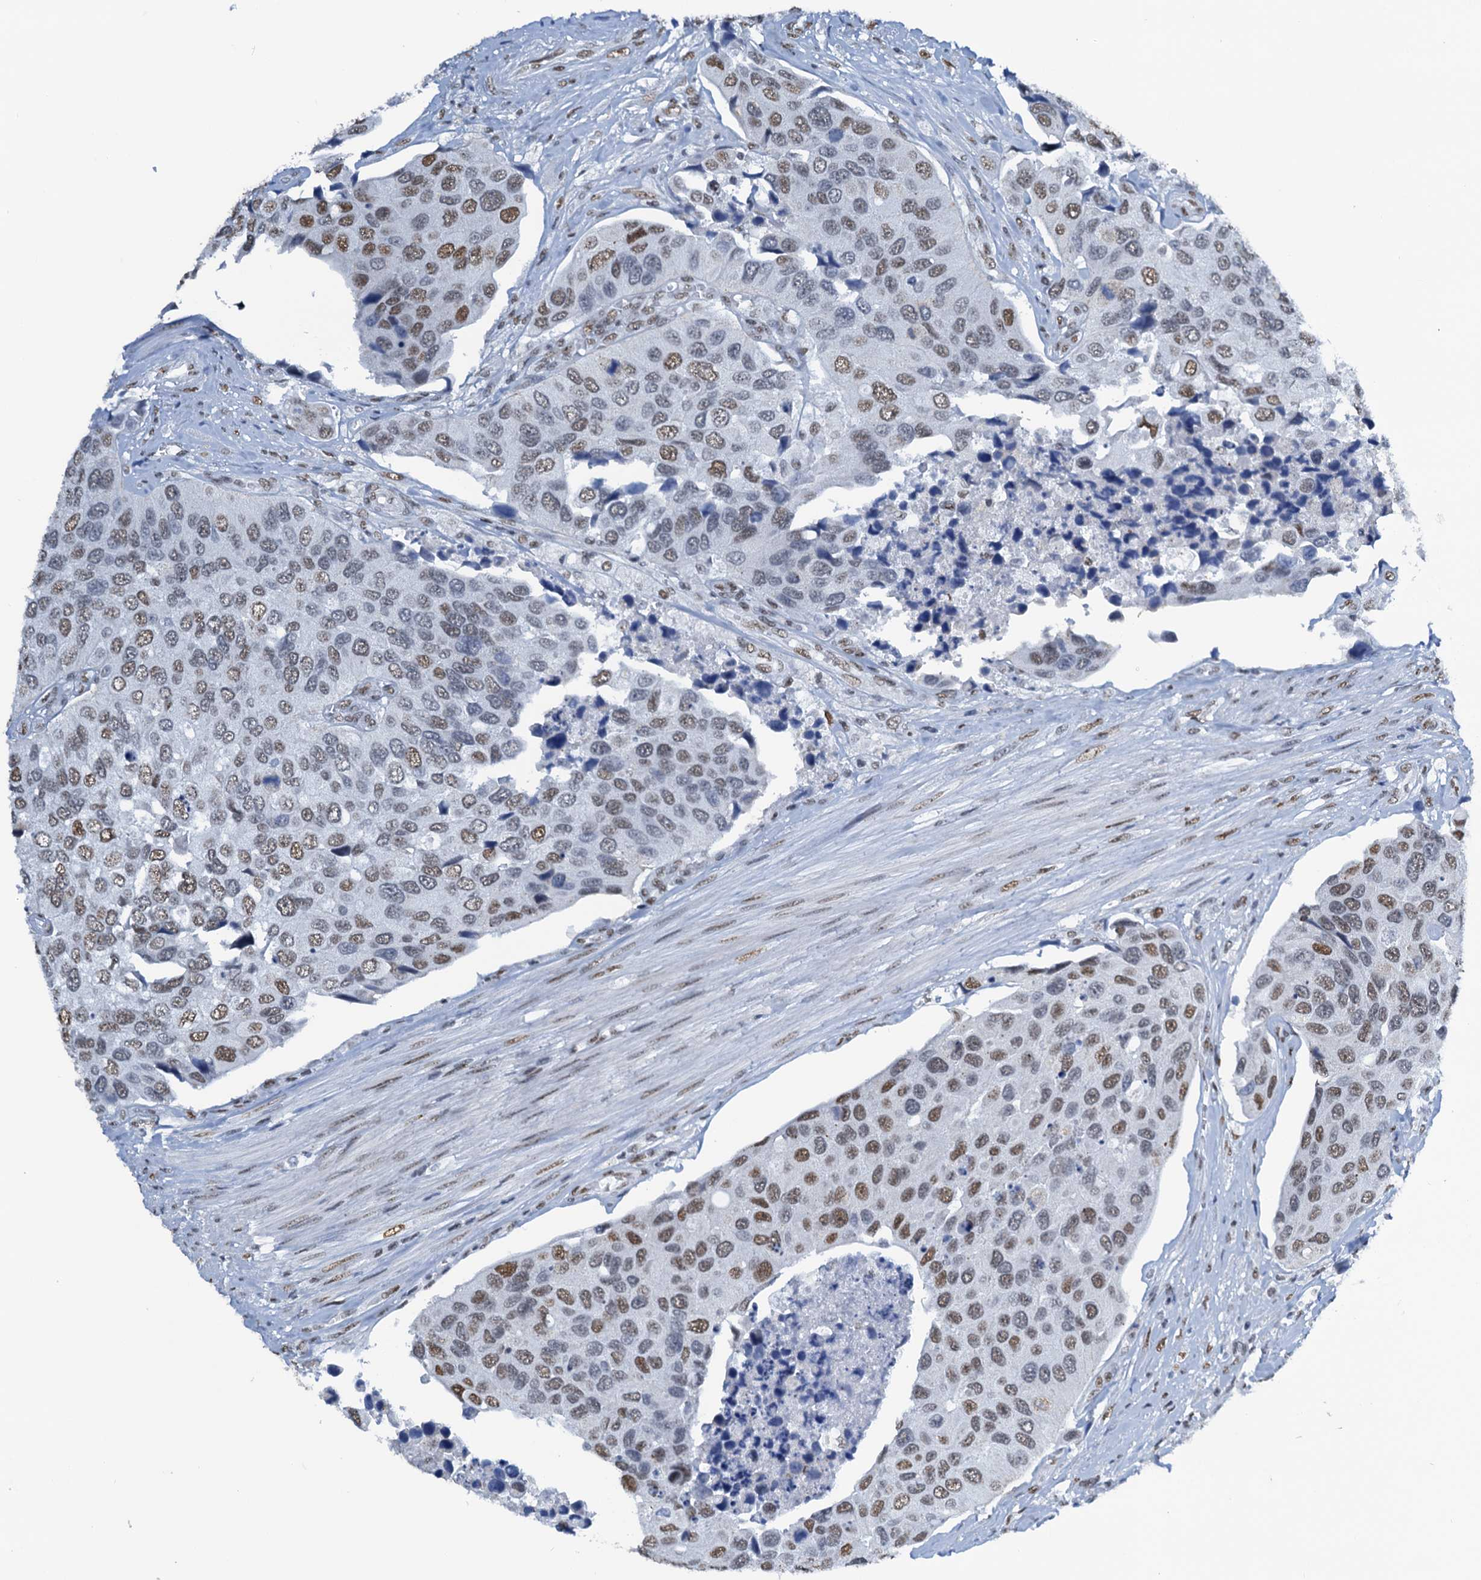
{"staining": {"intensity": "moderate", "quantity": ">75%", "location": "nuclear"}, "tissue": "urothelial cancer", "cell_type": "Tumor cells", "image_type": "cancer", "snomed": [{"axis": "morphology", "description": "Urothelial carcinoma, High grade"}, {"axis": "topography", "description": "Urinary bladder"}], "caption": "Urothelial carcinoma (high-grade) stained with a protein marker shows moderate staining in tumor cells.", "gene": "SLTM", "patient": {"sex": "male", "age": 74}}